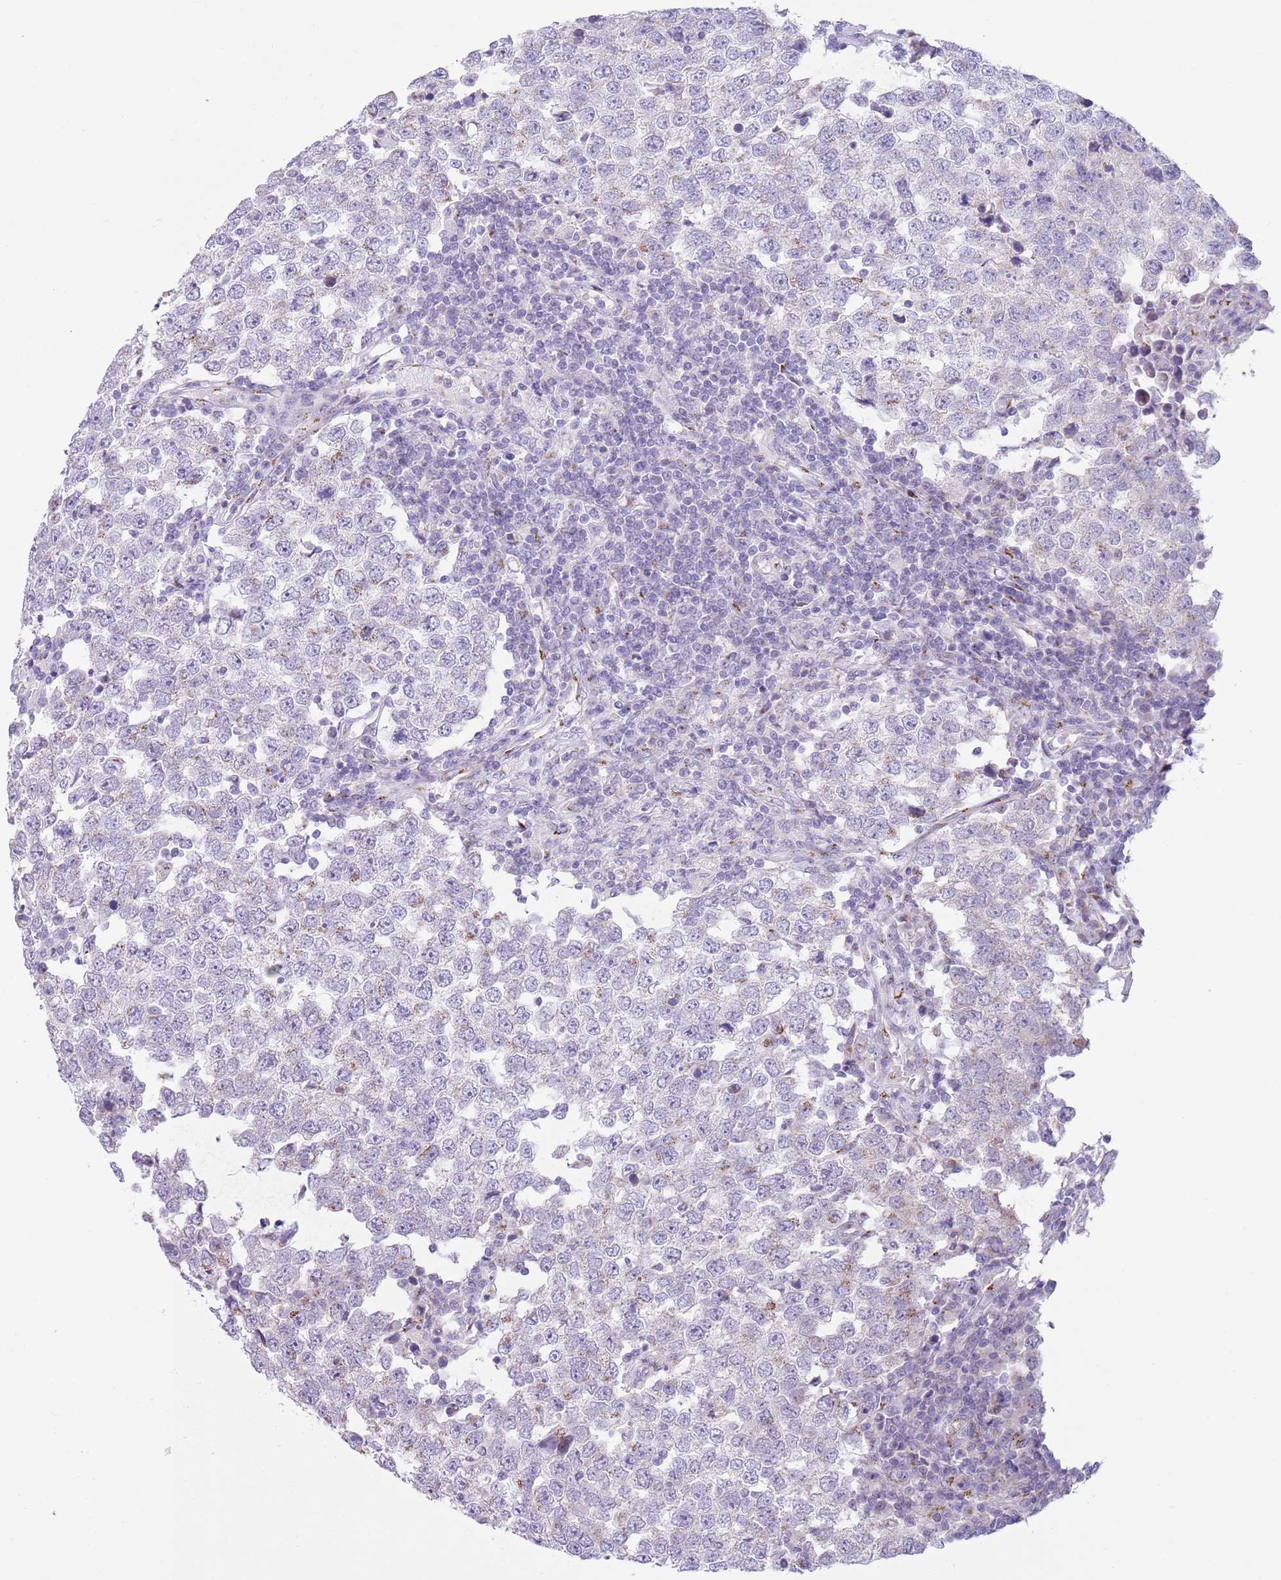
{"staining": {"intensity": "negative", "quantity": "none", "location": "none"}, "tissue": "testis cancer", "cell_type": "Tumor cells", "image_type": "cancer", "snomed": [{"axis": "morphology", "description": "Seminoma, NOS"}, {"axis": "morphology", "description": "Carcinoma, Embryonal, NOS"}, {"axis": "topography", "description": "Testis"}], "caption": "Immunohistochemistry photomicrograph of neoplastic tissue: human testis cancer (embryonal carcinoma) stained with DAB (3,3'-diaminobenzidine) demonstrates no significant protein expression in tumor cells. (DAB immunohistochemistry, high magnification).", "gene": "C20orf96", "patient": {"sex": "male", "age": 28}}